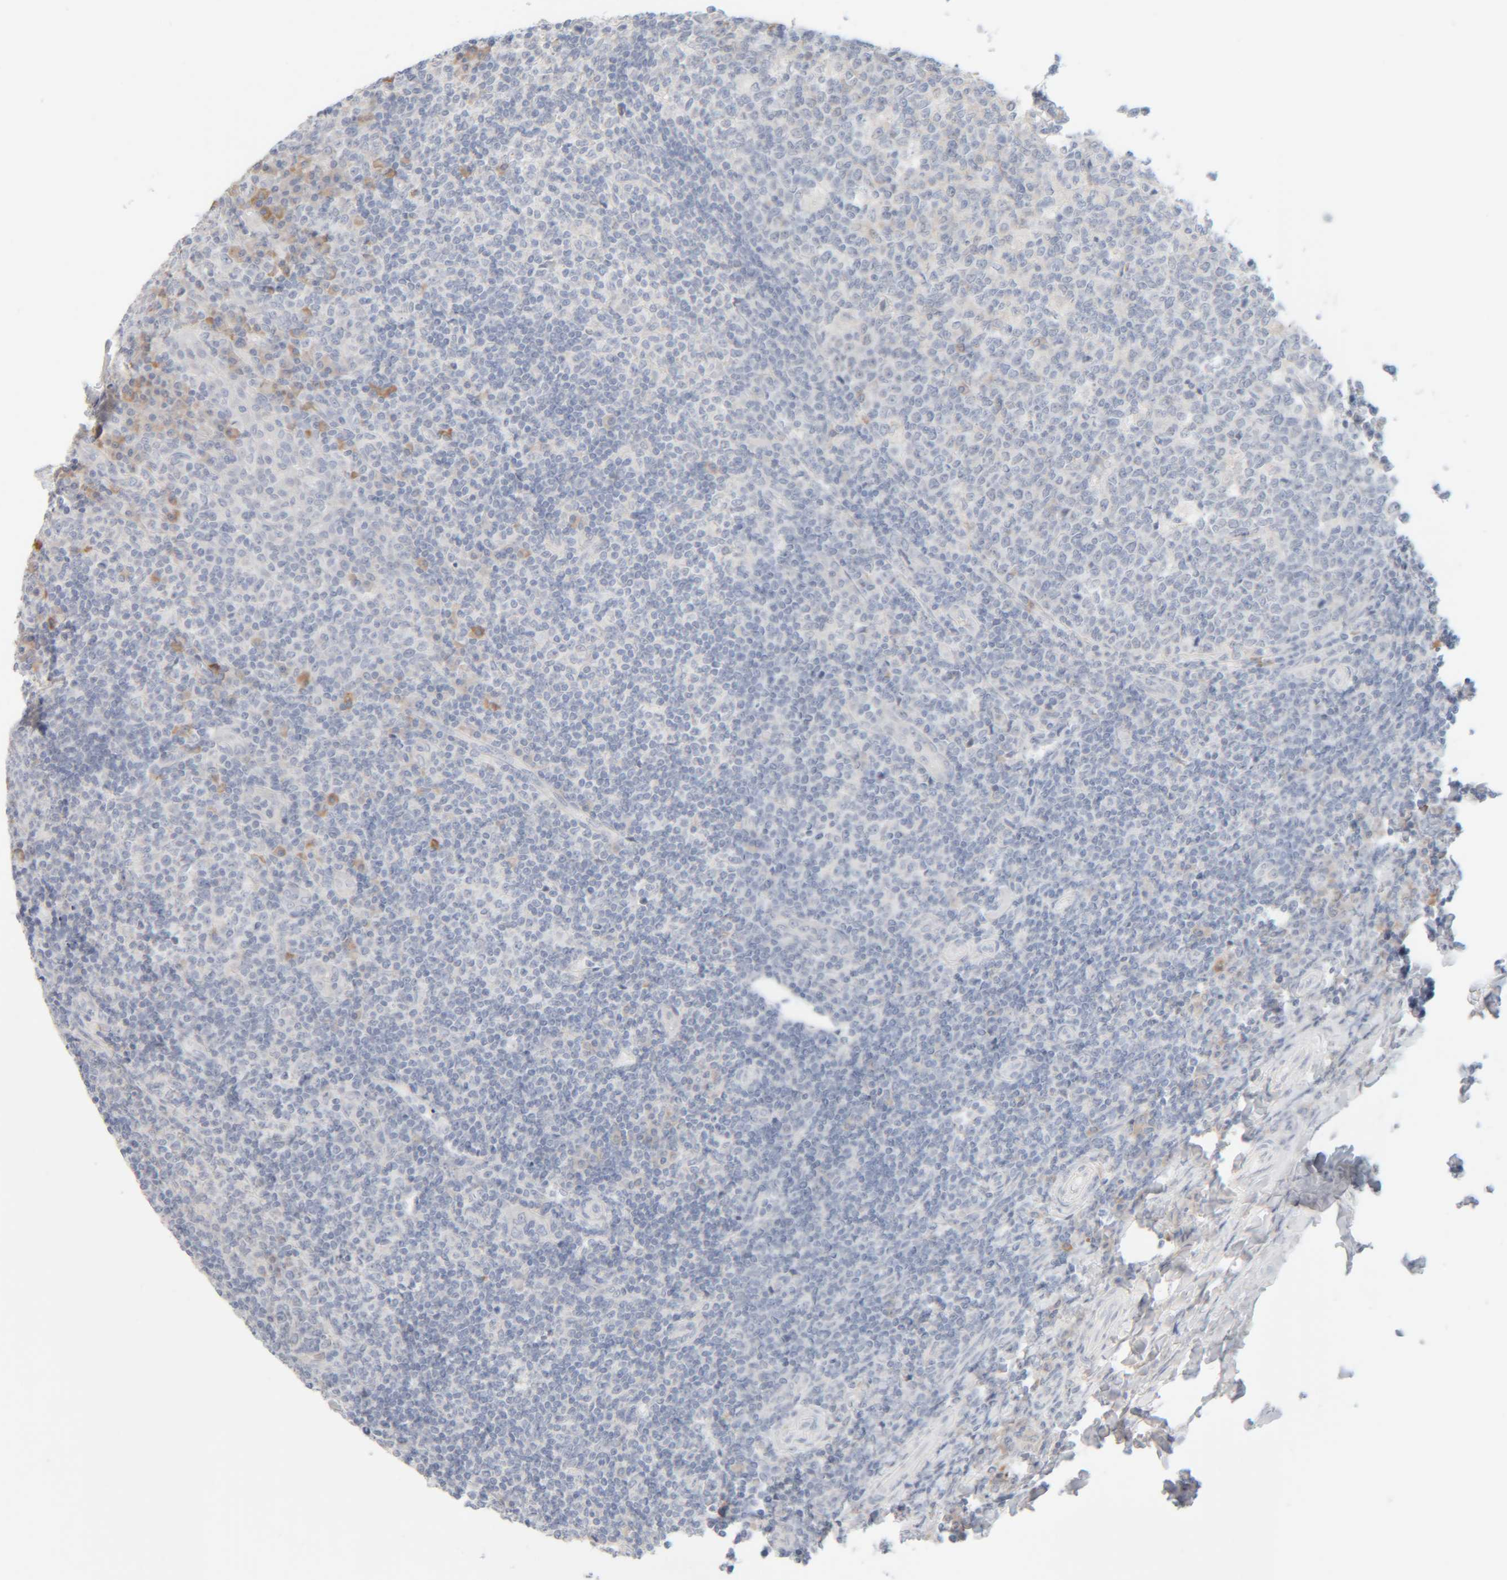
{"staining": {"intensity": "weak", "quantity": "<25%", "location": "cytoplasmic/membranous"}, "tissue": "tonsil", "cell_type": "Germinal center cells", "image_type": "normal", "snomed": [{"axis": "morphology", "description": "Normal tissue, NOS"}, {"axis": "topography", "description": "Tonsil"}], "caption": "Protein analysis of benign tonsil displays no significant positivity in germinal center cells. The staining was performed using DAB to visualize the protein expression in brown, while the nuclei were stained in blue with hematoxylin (Magnification: 20x).", "gene": "RIDA", "patient": {"sex": "female", "age": 19}}